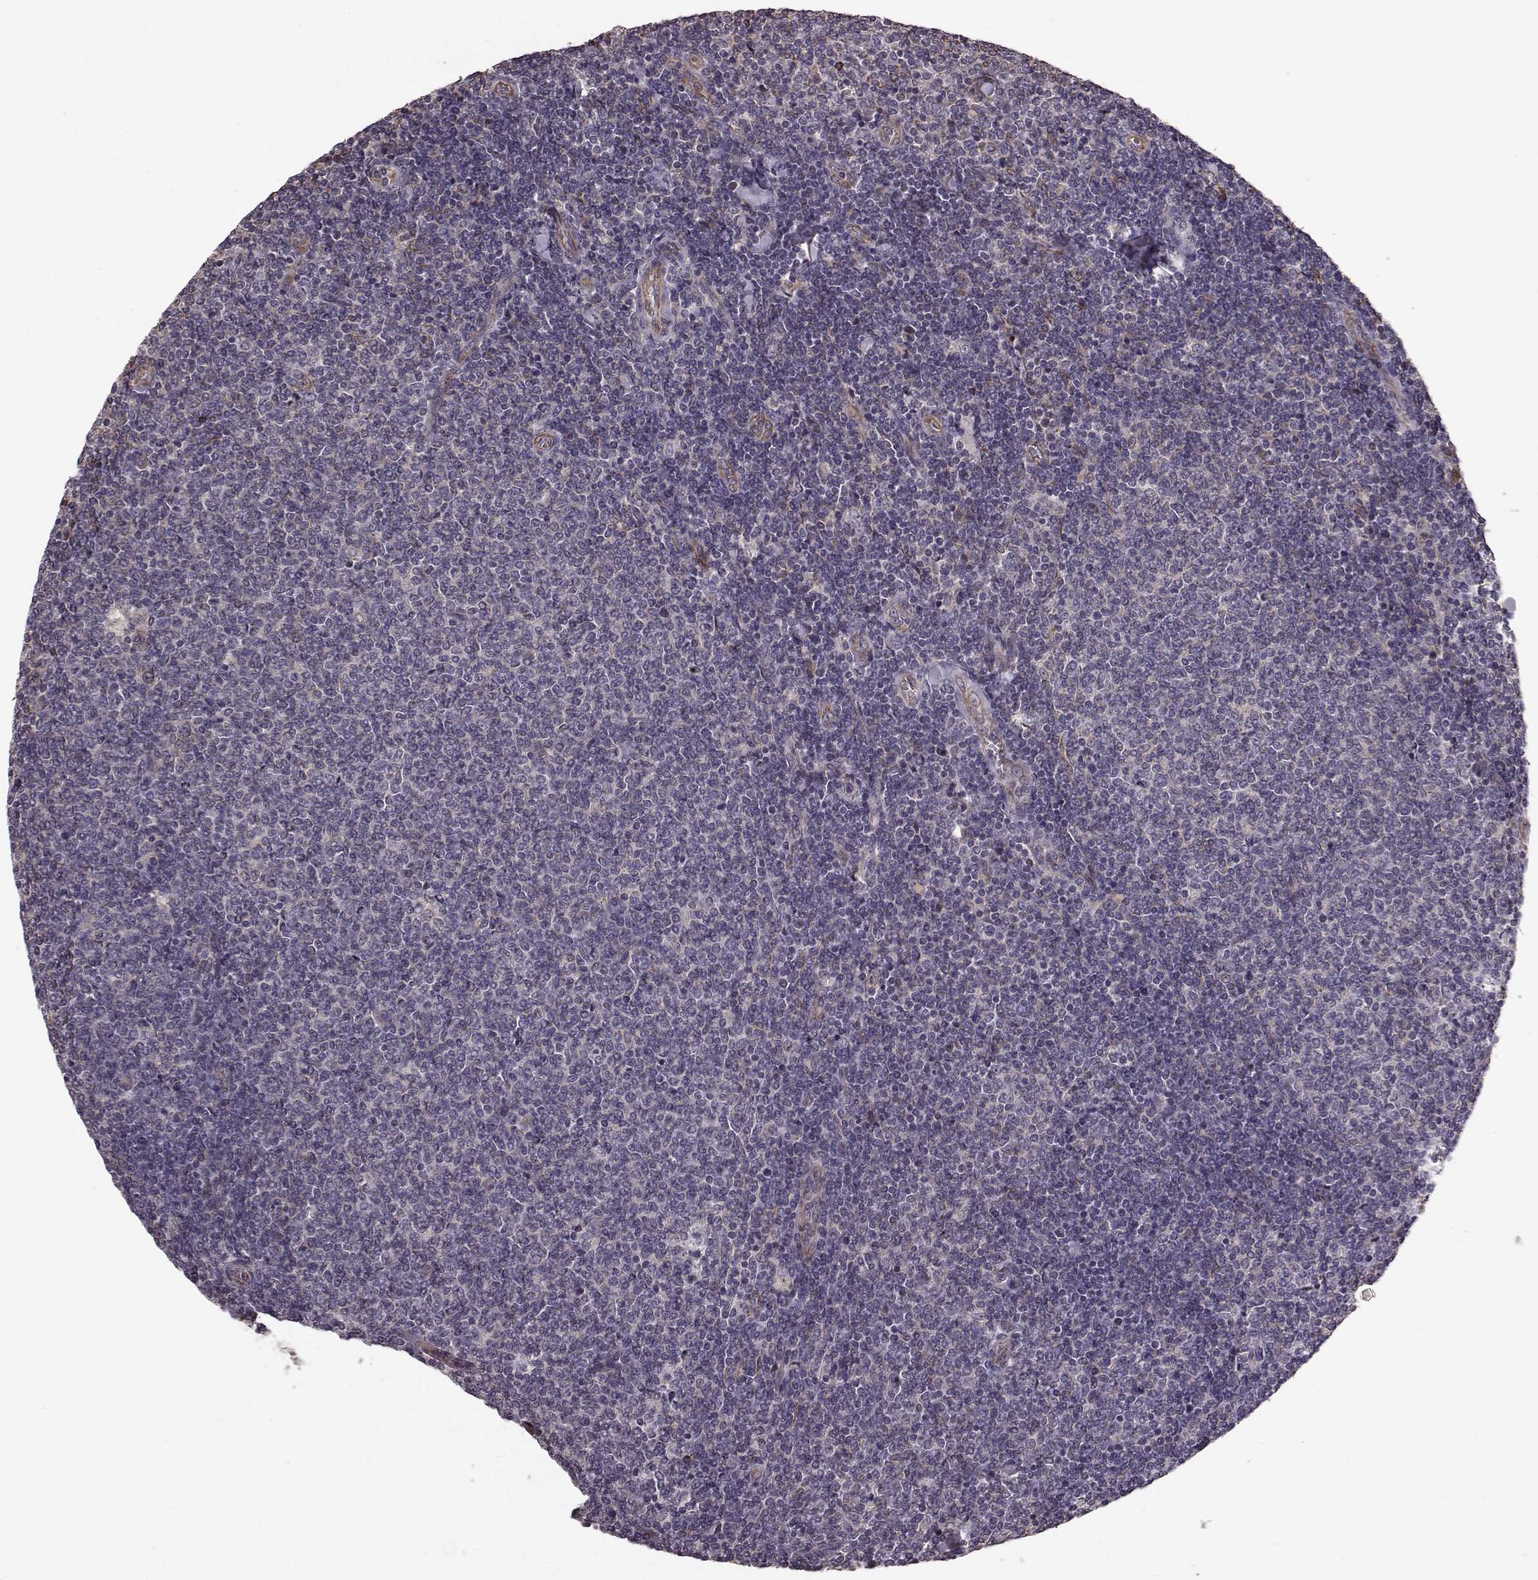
{"staining": {"intensity": "negative", "quantity": "none", "location": "none"}, "tissue": "lymphoma", "cell_type": "Tumor cells", "image_type": "cancer", "snomed": [{"axis": "morphology", "description": "Malignant lymphoma, non-Hodgkin's type, Low grade"}, {"axis": "topography", "description": "Lymph node"}], "caption": "A histopathology image of lymphoma stained for a protein demonstrates no brown staining in tumor cells. Brightfield microscopy of immunohistochemistry stained with DAB (brown) and hematoxylin (blue), captured at high magnification.", "gene": "NTF3", "patient": {"sex": "male", "age": 52}}